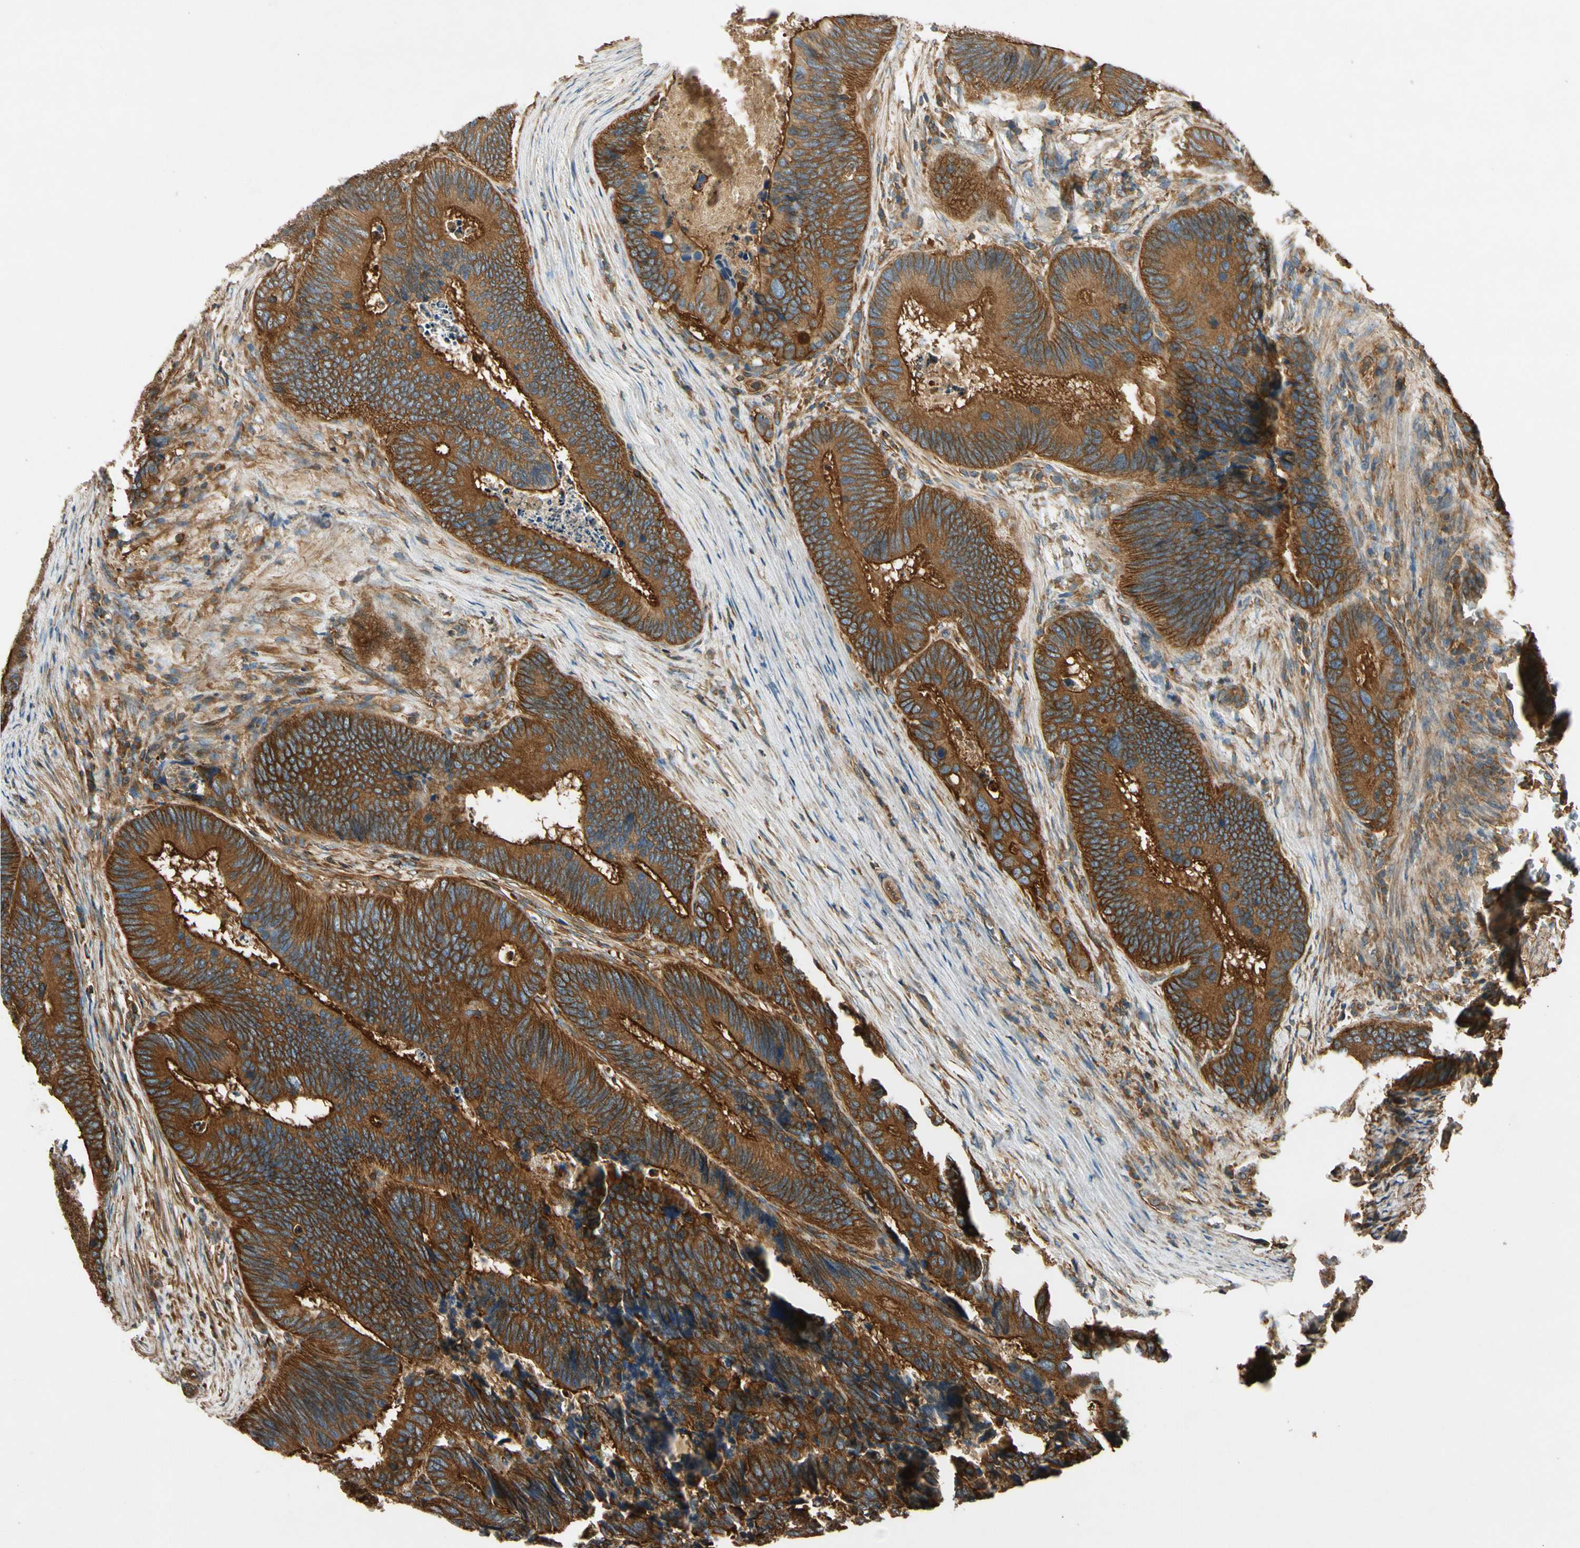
{"staining": {"intensity": "strong", "quantity": ">75%", "location": "cytoplasmic/membranous"}, "tissue": "colorectal cancer", "cell_type": "Tumor cells", "image_type": "cancer", "snomed": [{"axis": "morphology", "description": "Adenocarcinoma, NOS"}, {"axis": "topography", "description": "Colon"}], "caption": "This histopathology image reveals adenocarcinoma (colorectal) stained with immunohistochemistry (IHC) to label a protein in brown. The cytoplasmic/membranous of tumor cells show strong positivity for the protein. Nuclei are counter-stained blue.", "gene": "TCP11L1", "patient": {"sex": "male", "age": 72}}